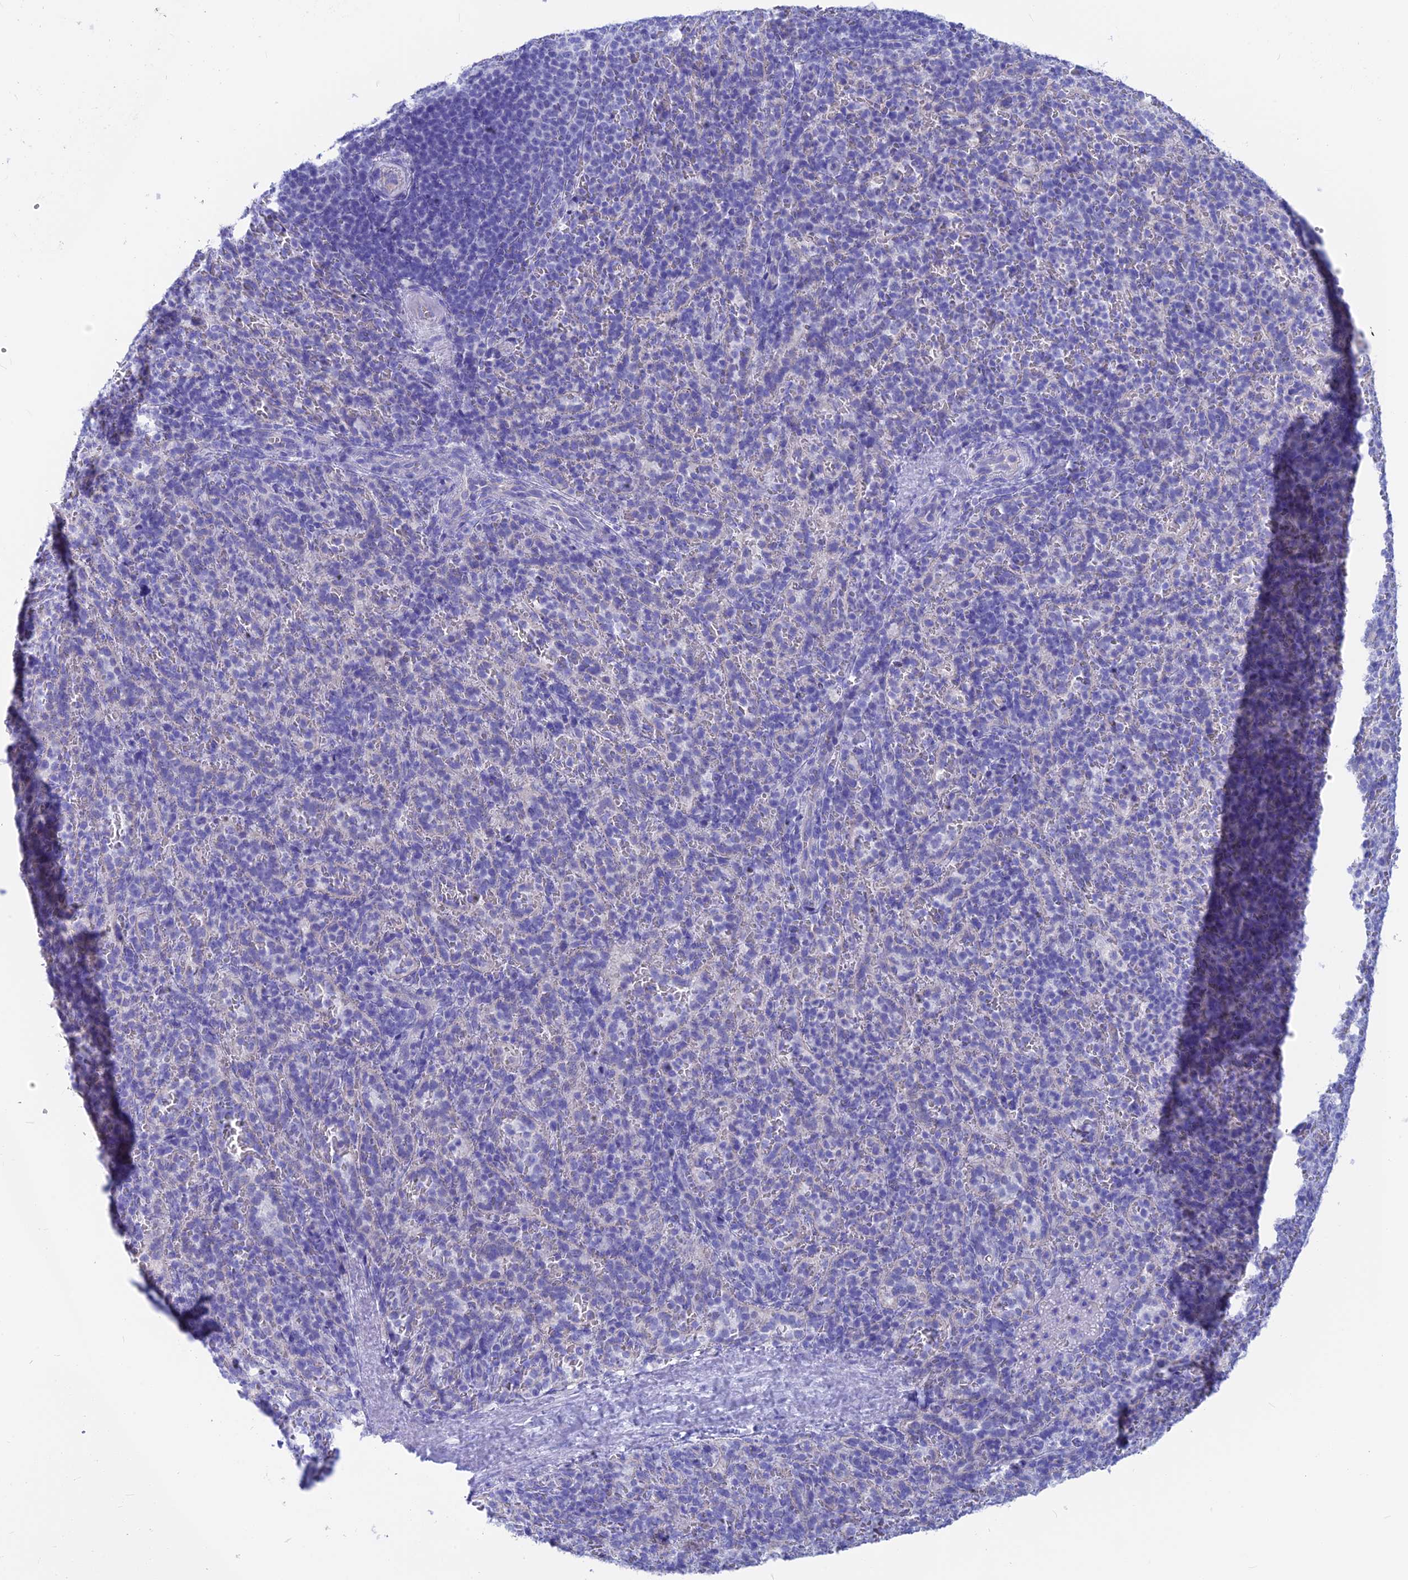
{"staining": {"intensity": "negative", "quantity": "none", "location": "none"}, "tissue": "spleen", "cell_type": "Cells in red pulp", "image_type": "normal", "snomed": [{"axis": "morphology", "description": "Normal tissue, NOS"}, {"axis": "topography", "description": "Spleen"}], "caption": "Immunohistochemistry (IHC) micrograph of unremarkable spleen: human spleen stained with DAB (3,3'-diaminobenzidine) shows no significant protein positivity in cells in red pulp. The staining is performed using DAB (3,3'-diaminobenzidine) brown chromogen with nuclei counter-stained in using hematoxylin.", "gene": "GNGT2", "patient": {"sex": "female", "age": 21}}